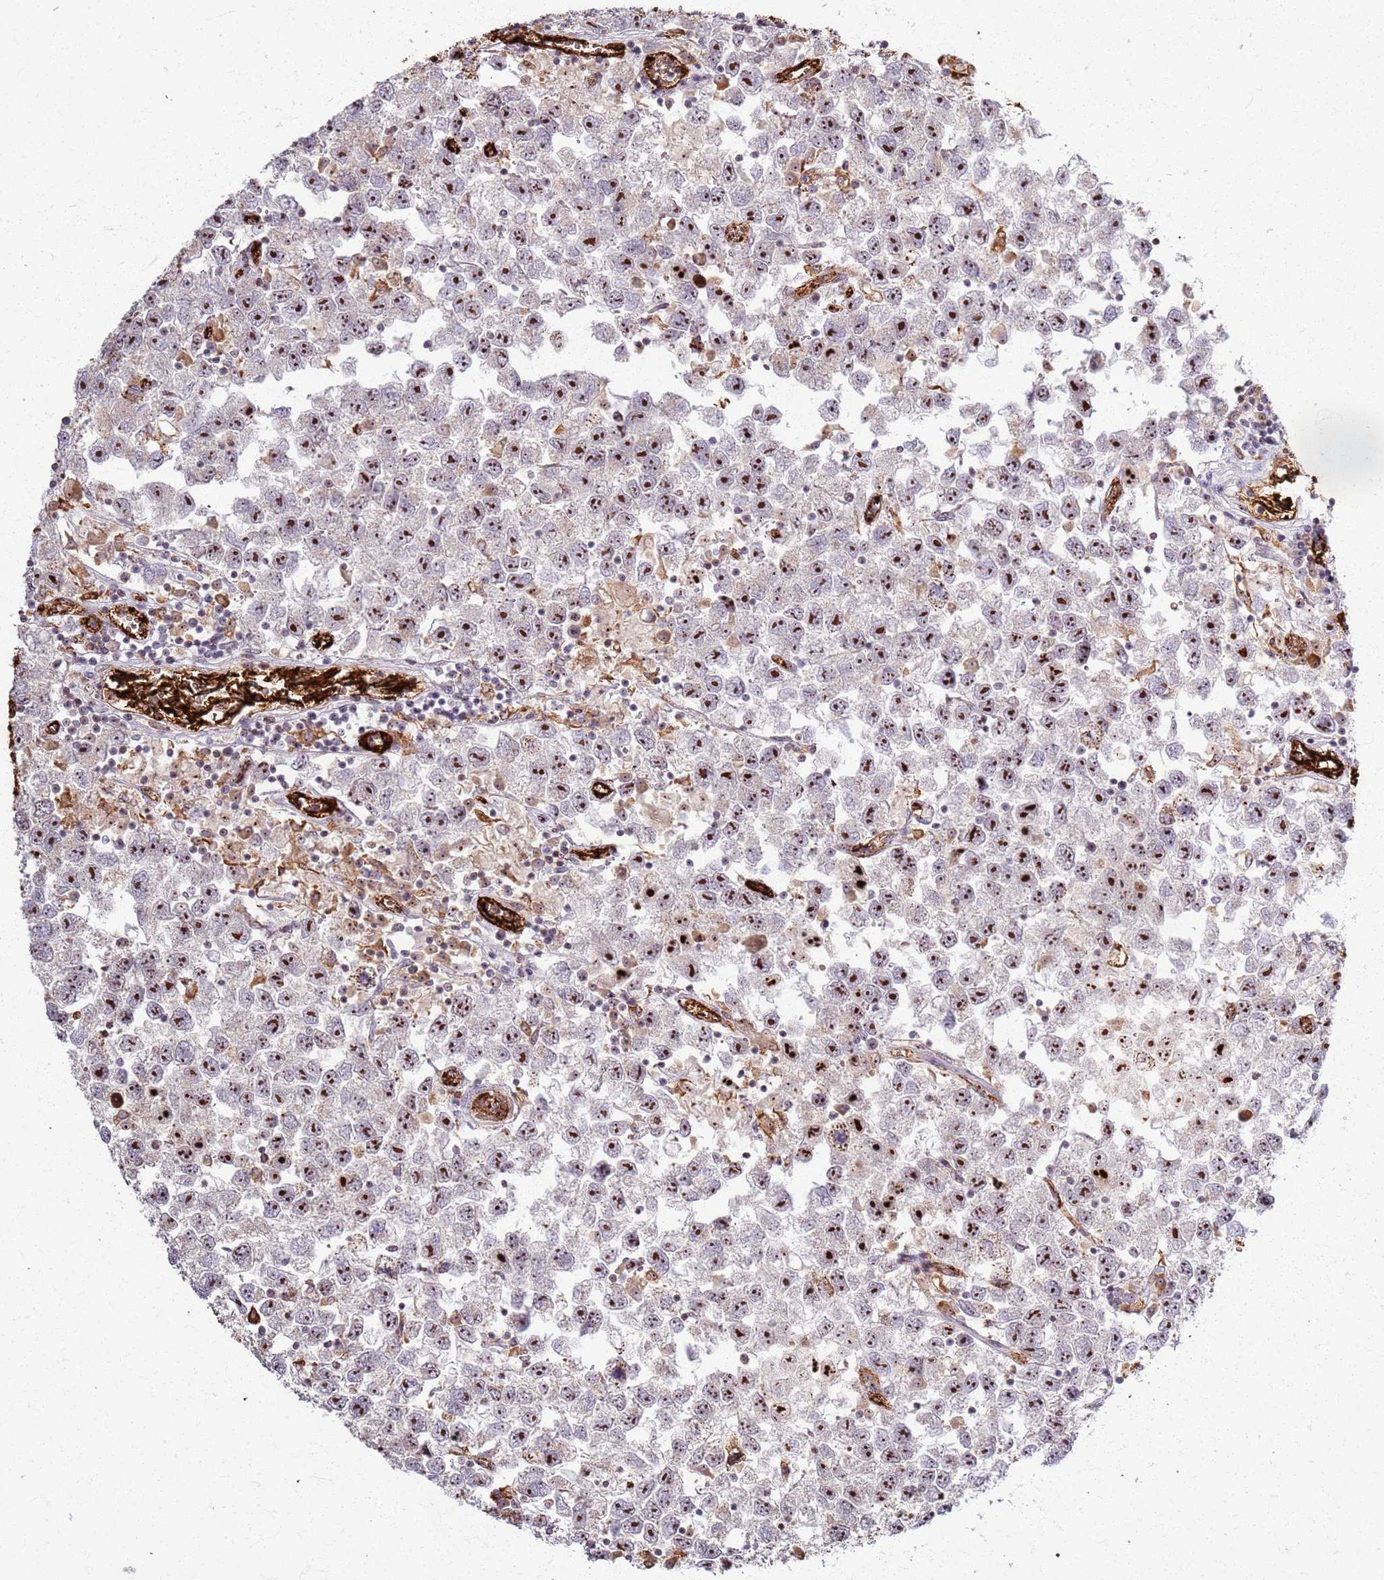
{"staining": {"intensity": "strong", "quantity": ">75%", "location": "nuclear"}, "tissue": "testis cancer", "cell_type": "Tumor cells", "image_type": "cancer", "snomed": [{"axis": "morphology", "description": "Seminoma, NOS"}, {"axis": "topography", "description": "Testis"}], "caption": "Testis seminoma stained with IHC displays strong nuclear expression in about >75% of tumor cells.", "gene": "KRI1", "patient": {"sex": "male", "age": 26}}